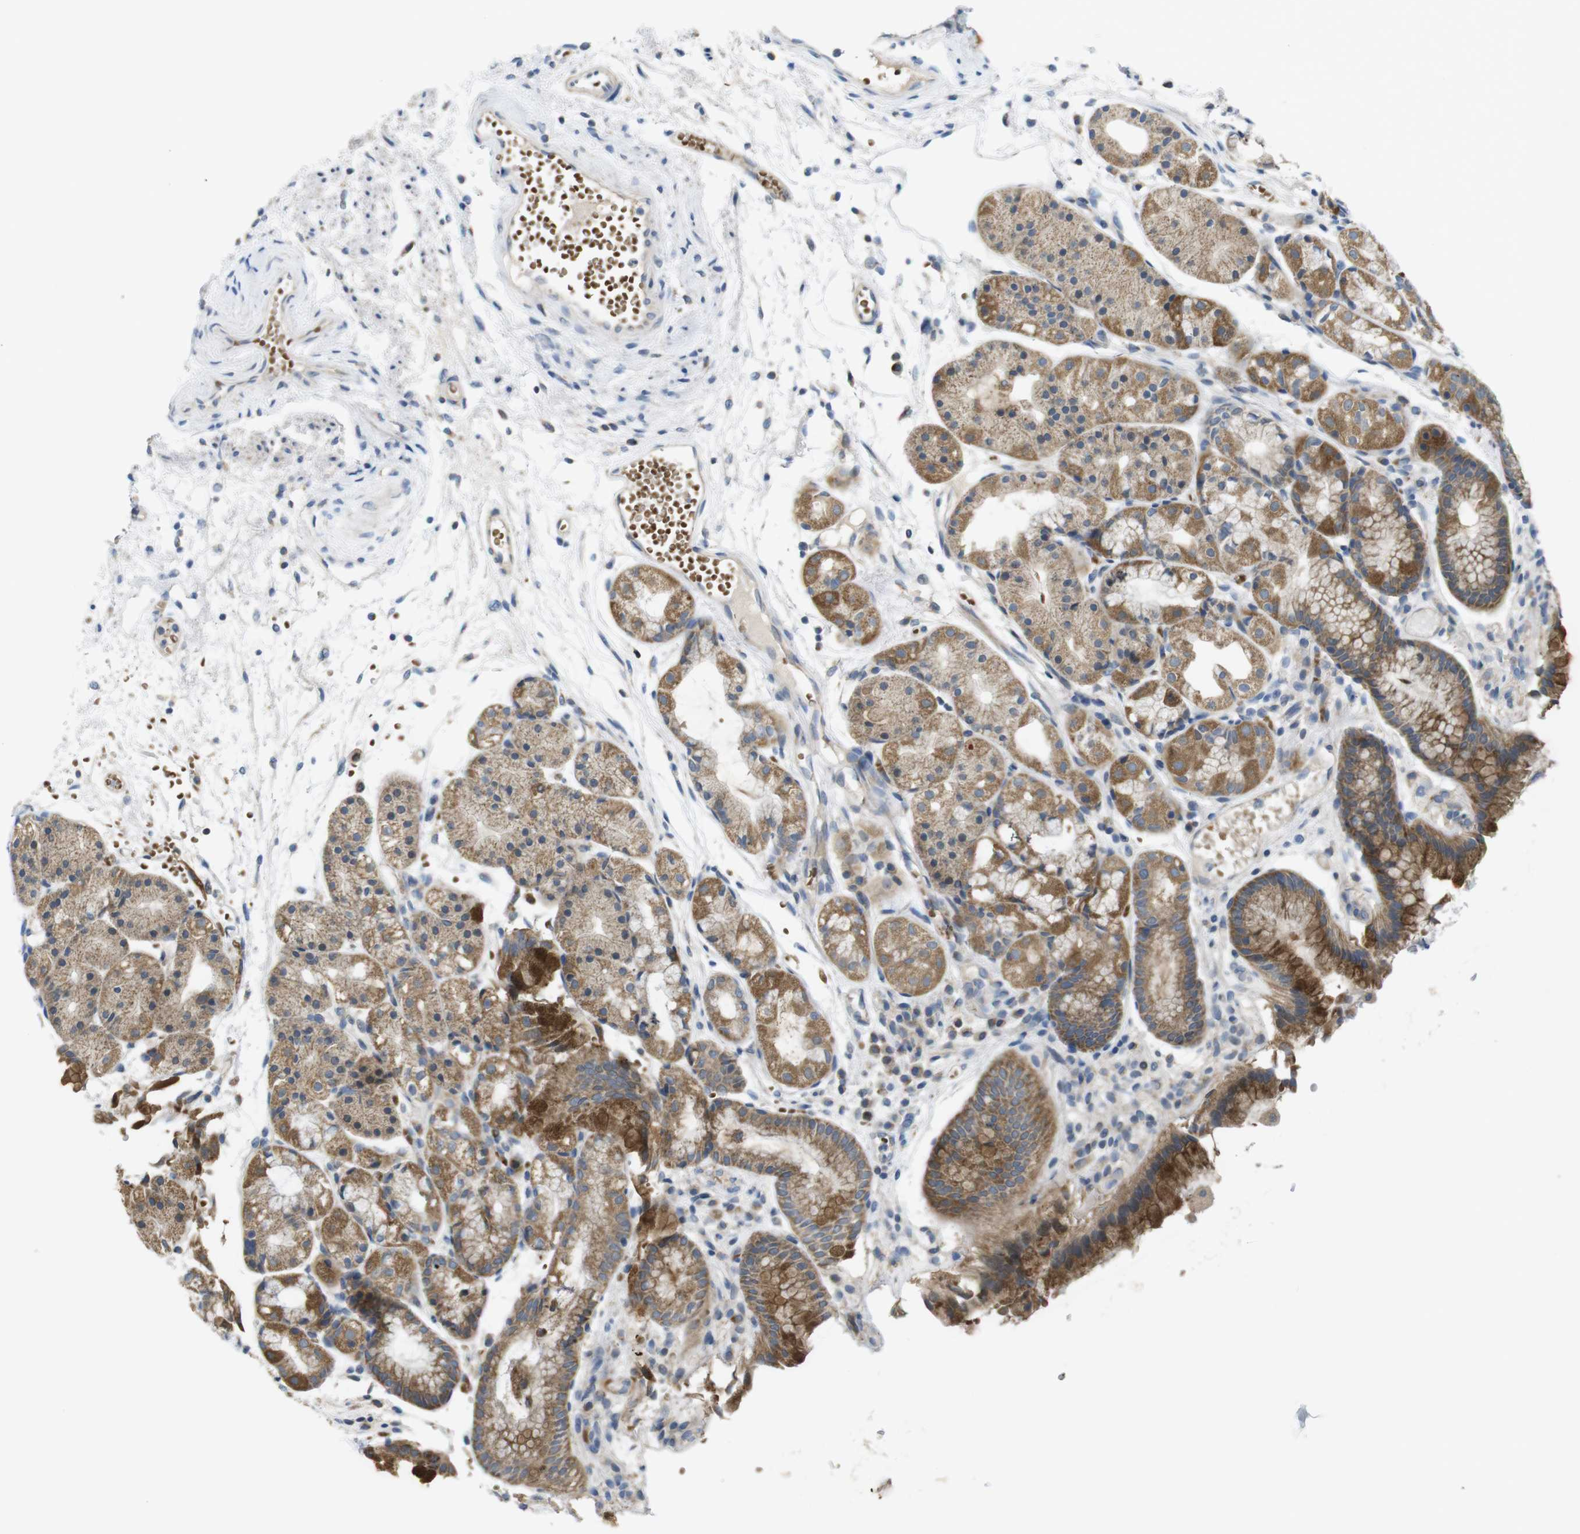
{"staining": {"intensity": "moderate", "quantity": ">75%", "location": "cytoplasmic/membranous"}, "tissue": "stomach", "cell_type": "Glandular cells", "image_type": "normal", "snomed": [{"axis": "morphology", "description": "Normal tissue, NOS"}, {"axis": "topography", "description": "Stomach, upper"}], "caption": "Glandular cells exhibit moderate cytoplasmic/membranous positivity in approximately >75% of cells in normal stomach.", "gene": "MARCHF1", "patient": {"sex": "male", "age": 72}}